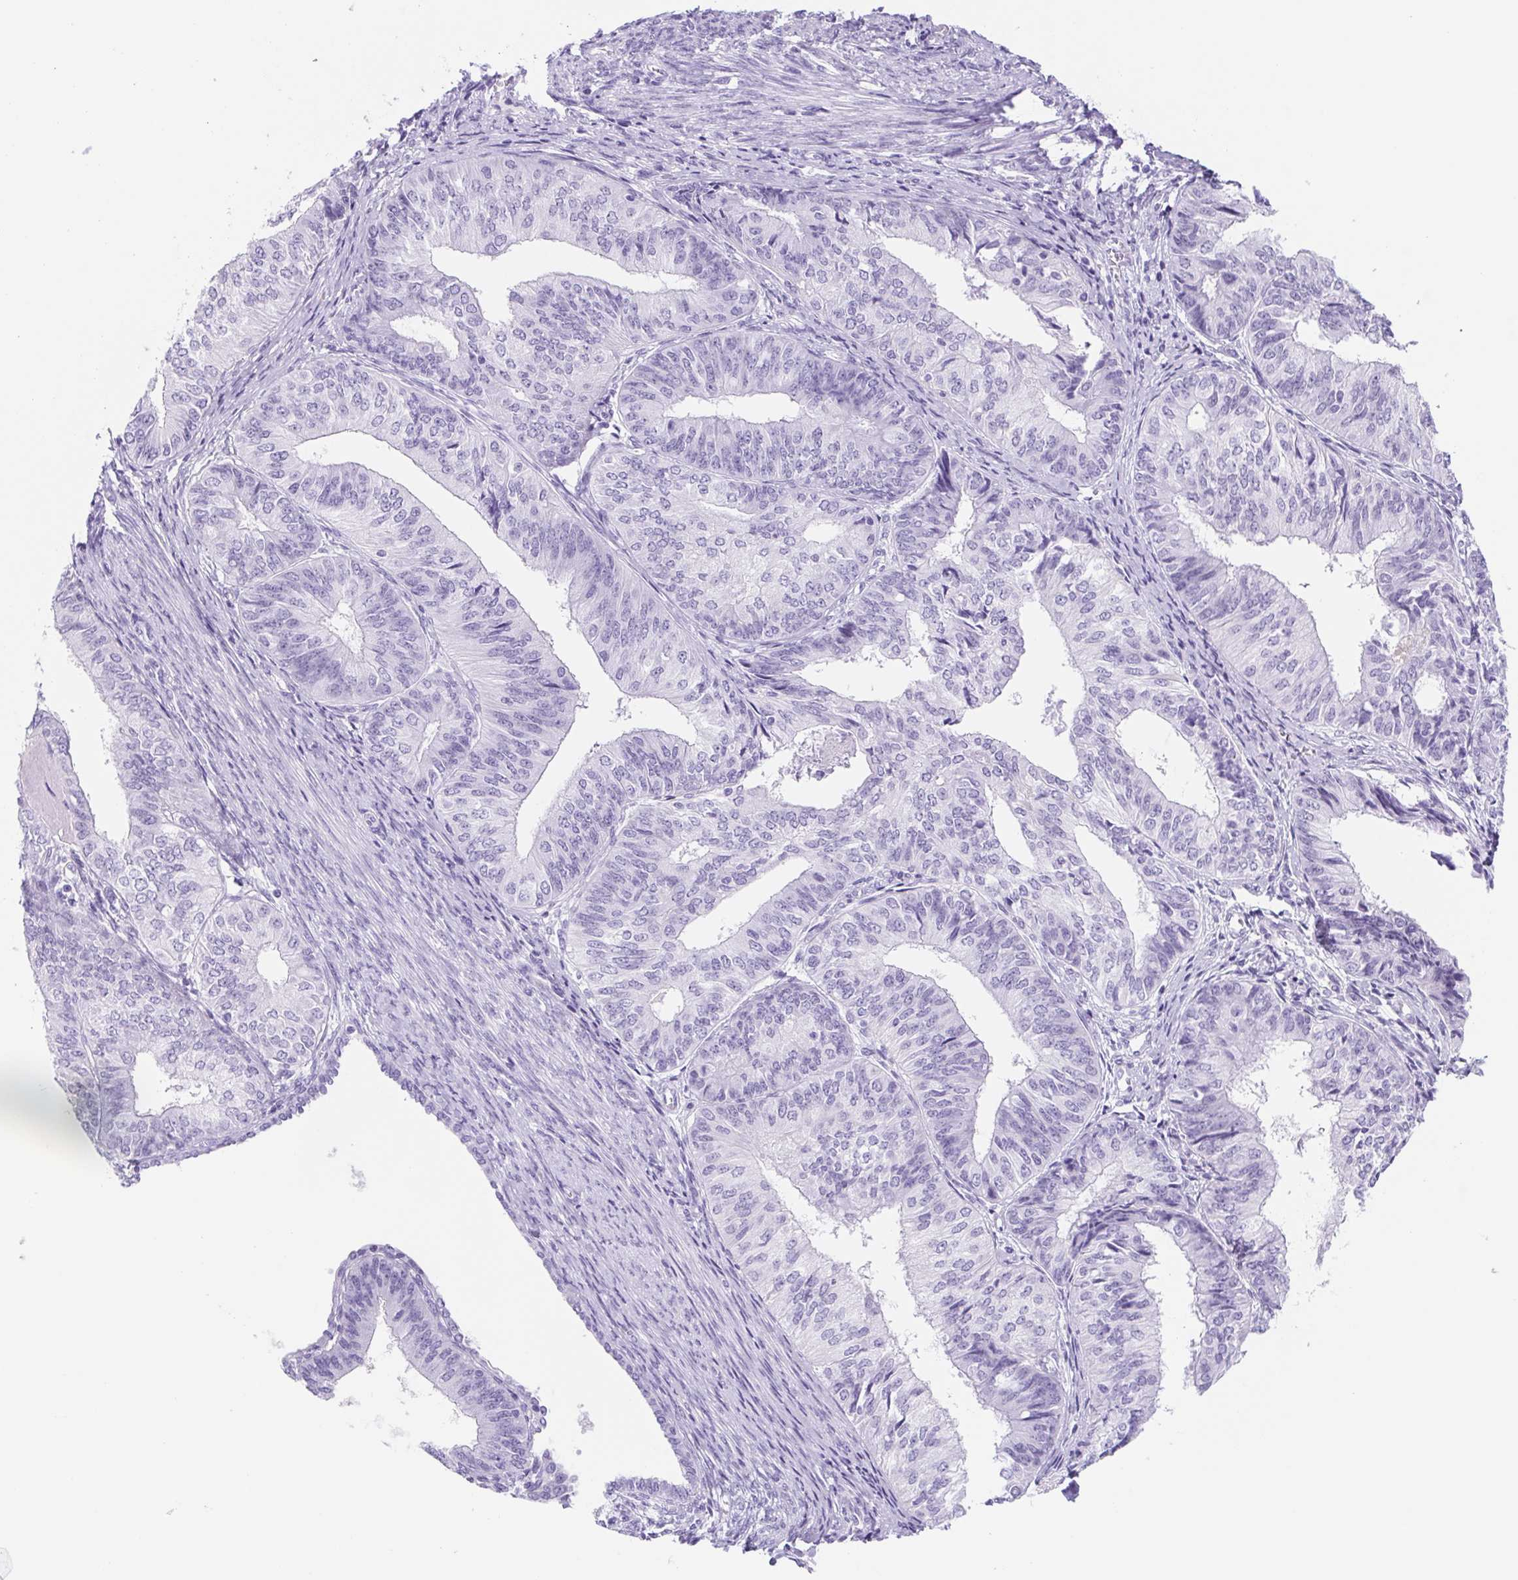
{"staining": {"intensity": "negative", "quantity": "none", "location": "none"}, "tissue": "endometrial cancer", "cell_type": "Tumor cells", "image_type": "cancer", "snomed": [{"axis": "morphology", "description": "Adenocarcinoma, NOS"}, {"axis": "topography", "description": "Endometrium"}], "caption": "Protein analysis of endometrial cancer (adenocarcinoma) displays no significant expression in tumor cells.", "gene": "CYP21A2", "patient": {"sex": "female", "age": 58}}